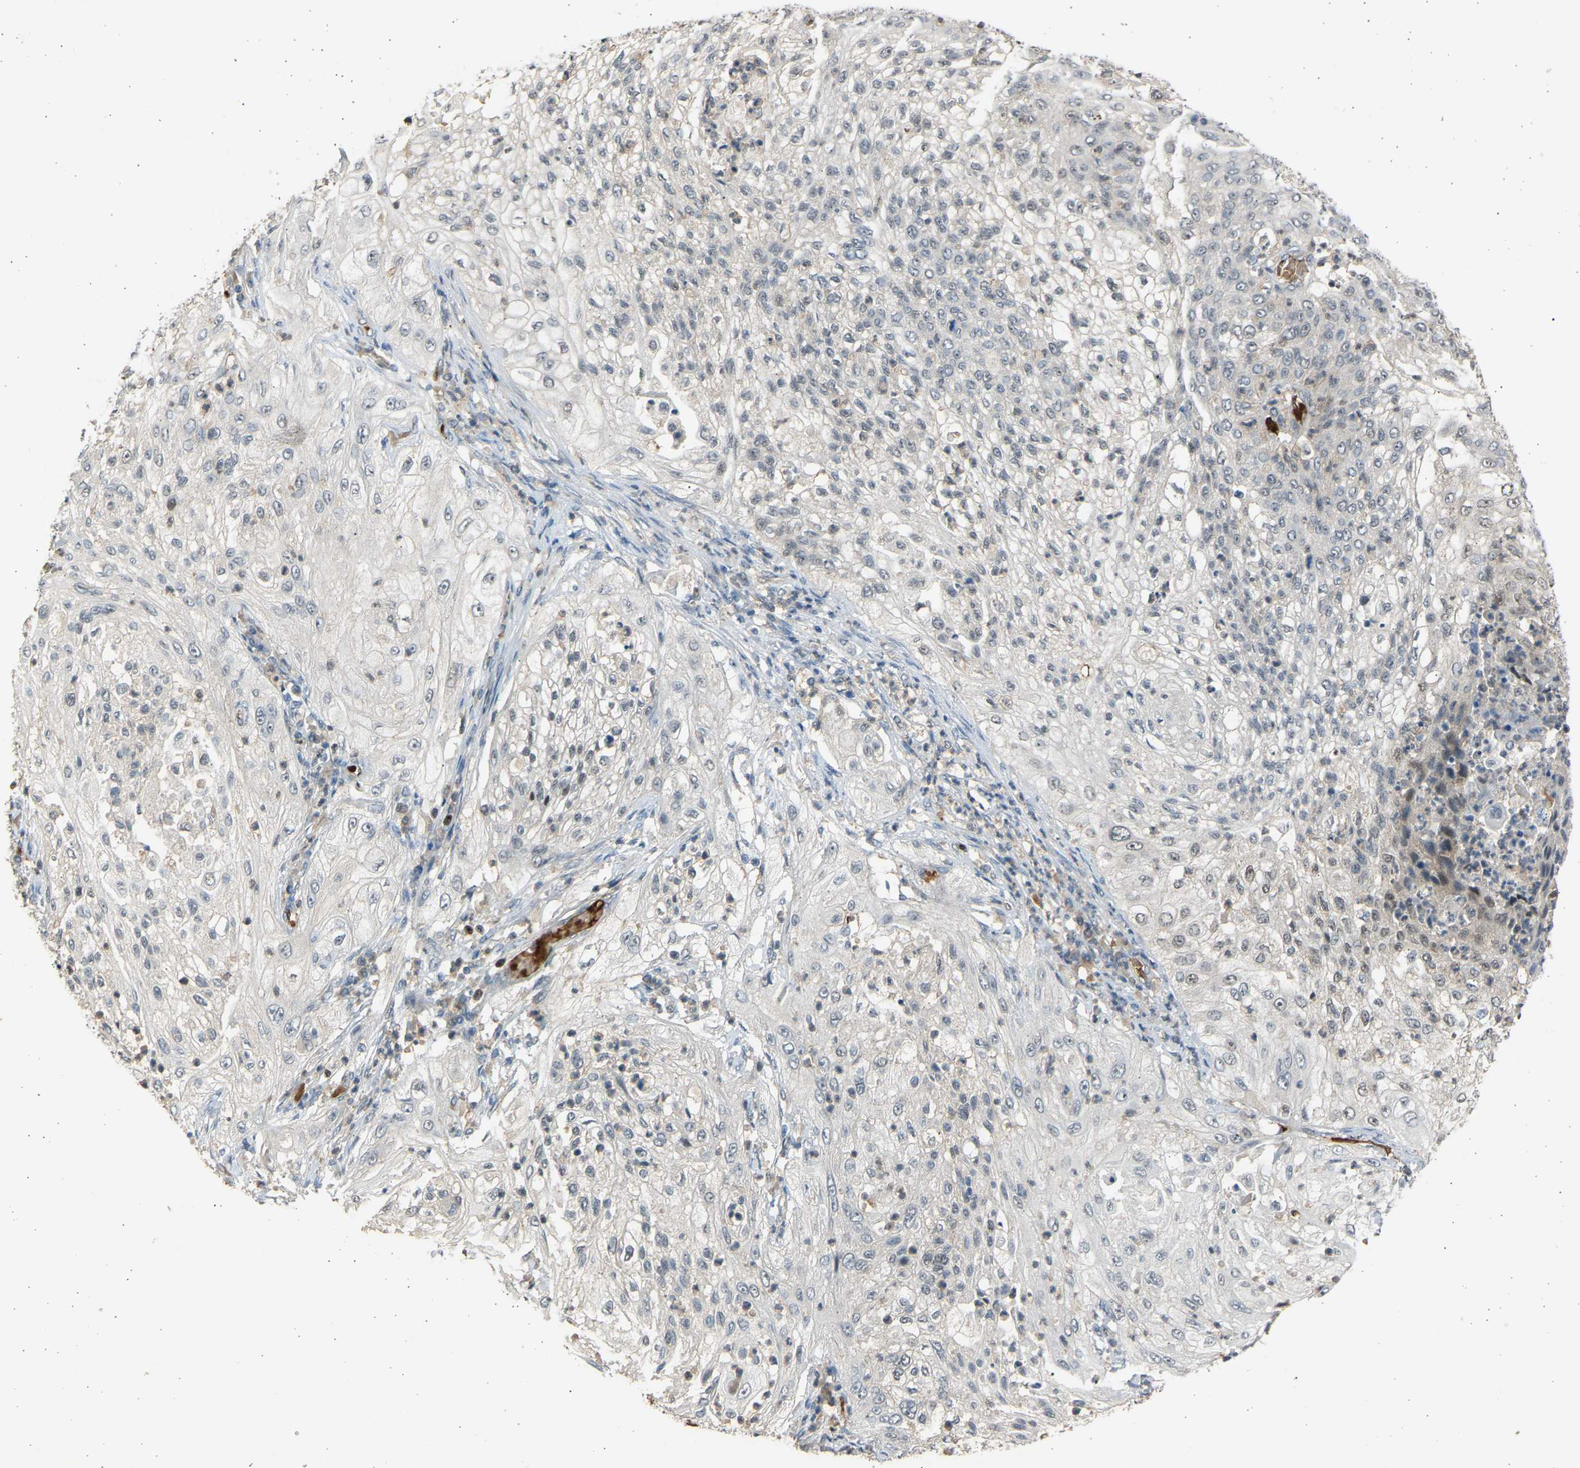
{"staining": {"intensity": "negative", "quantity": "none", "location": "none"}, "tissue": "lung cancer", "cell_type": "Tumor cells", "image_type": "cancer", "snomed": [{"axis": "morphology", "description": "Inflammation, NOS"}, {"axis": "morphology", "description": "Squamous cell carcinoma, NOS"}, {"axis": "topography", "description": "Lymph node"}, {"axis": "topography", "description": "Soft tissue"}, {"axis": "topography", "description": "Lung"}], "caption": "This is an IHC image of lung squamous cell carcinoma. There is no positivity in tumor cells.", "gene": "BIRC2", "patient": {"sex": "male", "age": 66}}